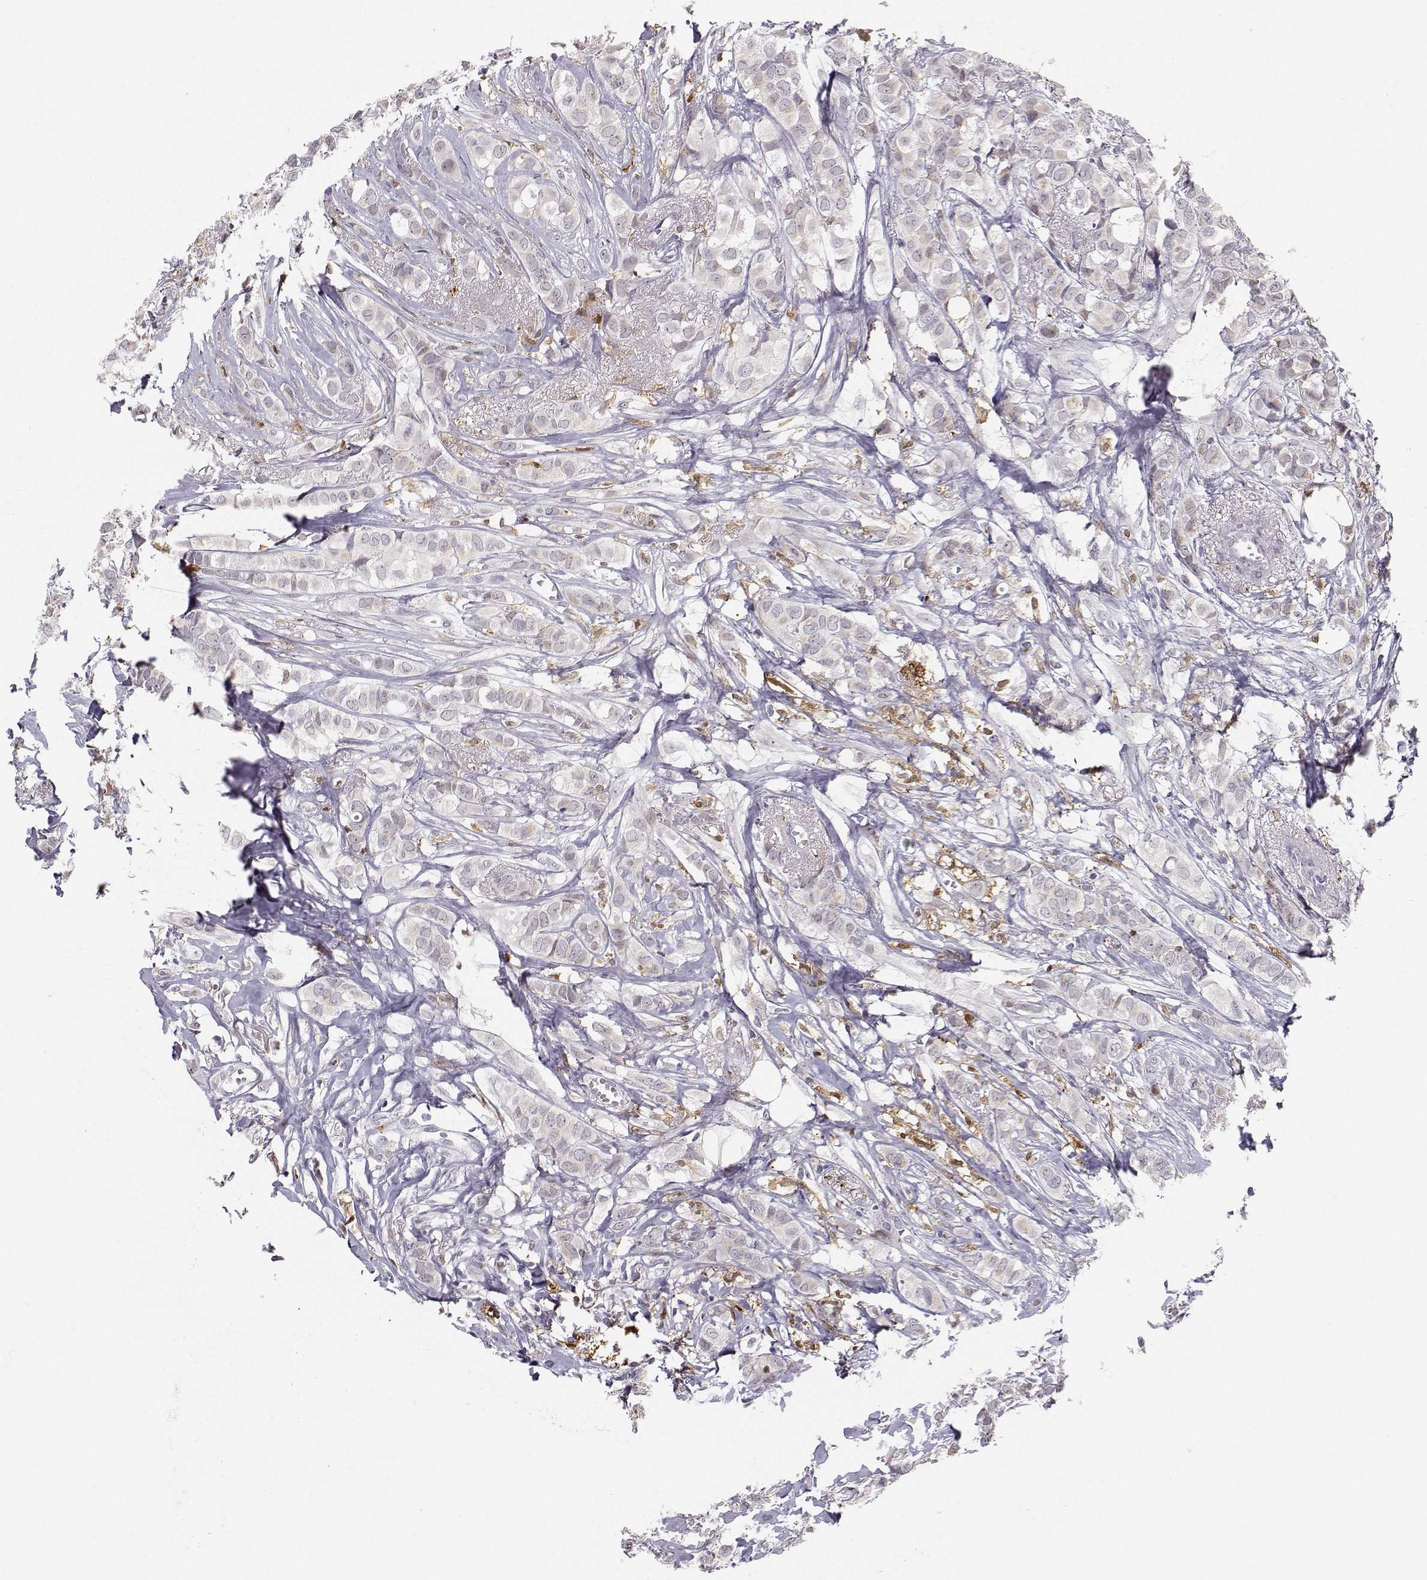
{"staining": {"intensity": "negative", "quantity": "none", "location": "none"}, "tissue": "breast cancer", "cell_type": "Tumor cells", "image_type": "cancer", "snomed": [{"axis": "morphology", "description": "Duct carcinoma"}, {"axis": "topography", "description": "Breast"}], "caption": "An image of intraductal carcinoma (breast) stained for a protein shows no brown staining in tumor cells. (DAB IHC, high magnification).", "gene": "HTR7", "patient": {"sex": "female", "age": 85}}